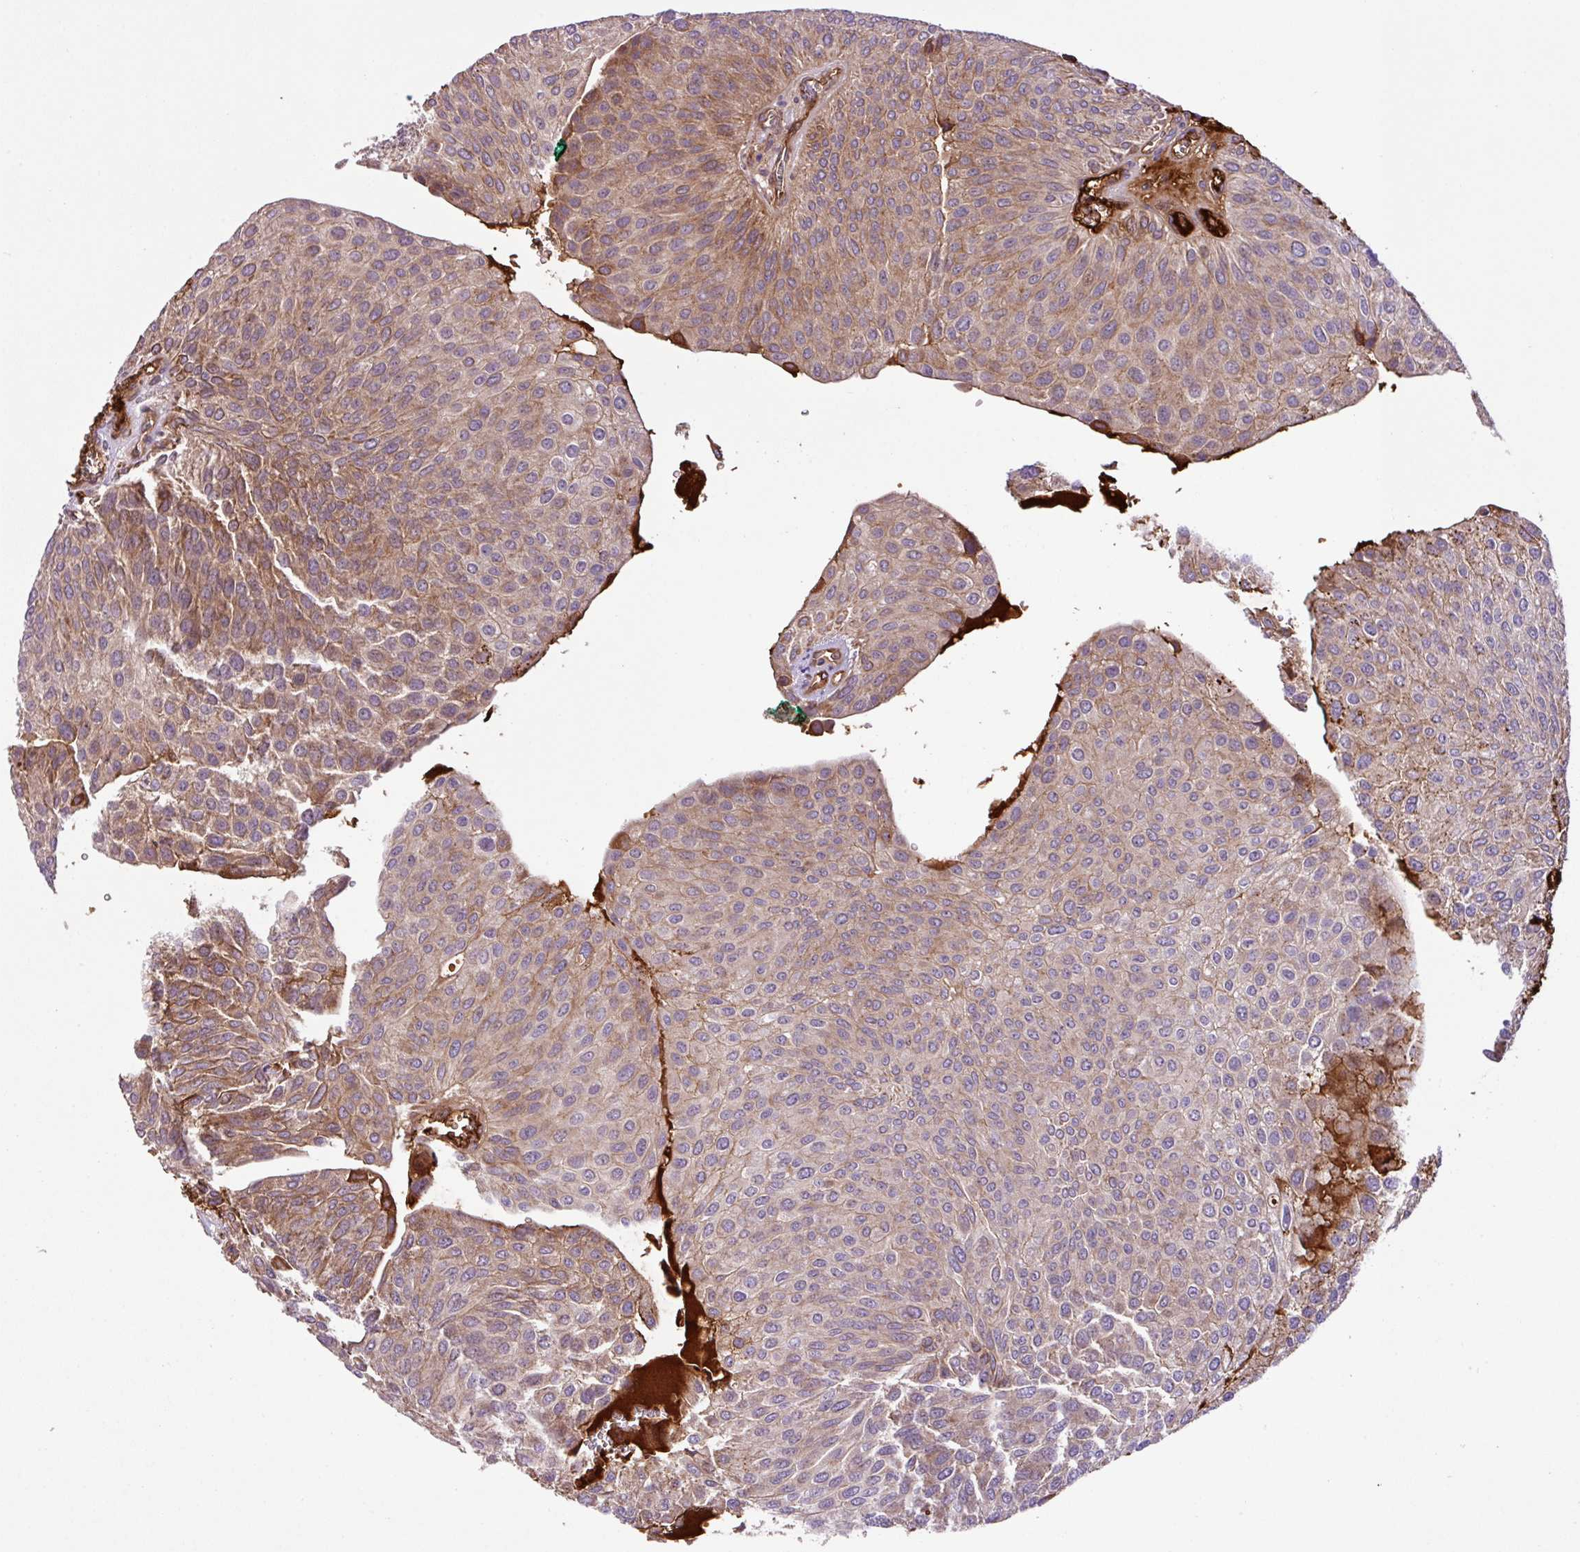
{"staining": {"intensity": "moderate", "quantity": "25%-75%", "location": "cytoplasmic/membranous"}, "tissue": "urothelial cancer", "cell_type": "Tumor cells", "image_type": "cancer", "snomed": [{"axis": "morphology", "description": "Urothelial carcinoma, NOS"}, {"axis": "topography", "description": "Urinary bladder"}], "caption": "A histopathology image of human urothelial cancer stained for a protein exhibits moderate cytoplasmic/membranous brown staining in tumor cells.", "gene": "ZNF266", "patient": {"sex": "male", "age": 67}}